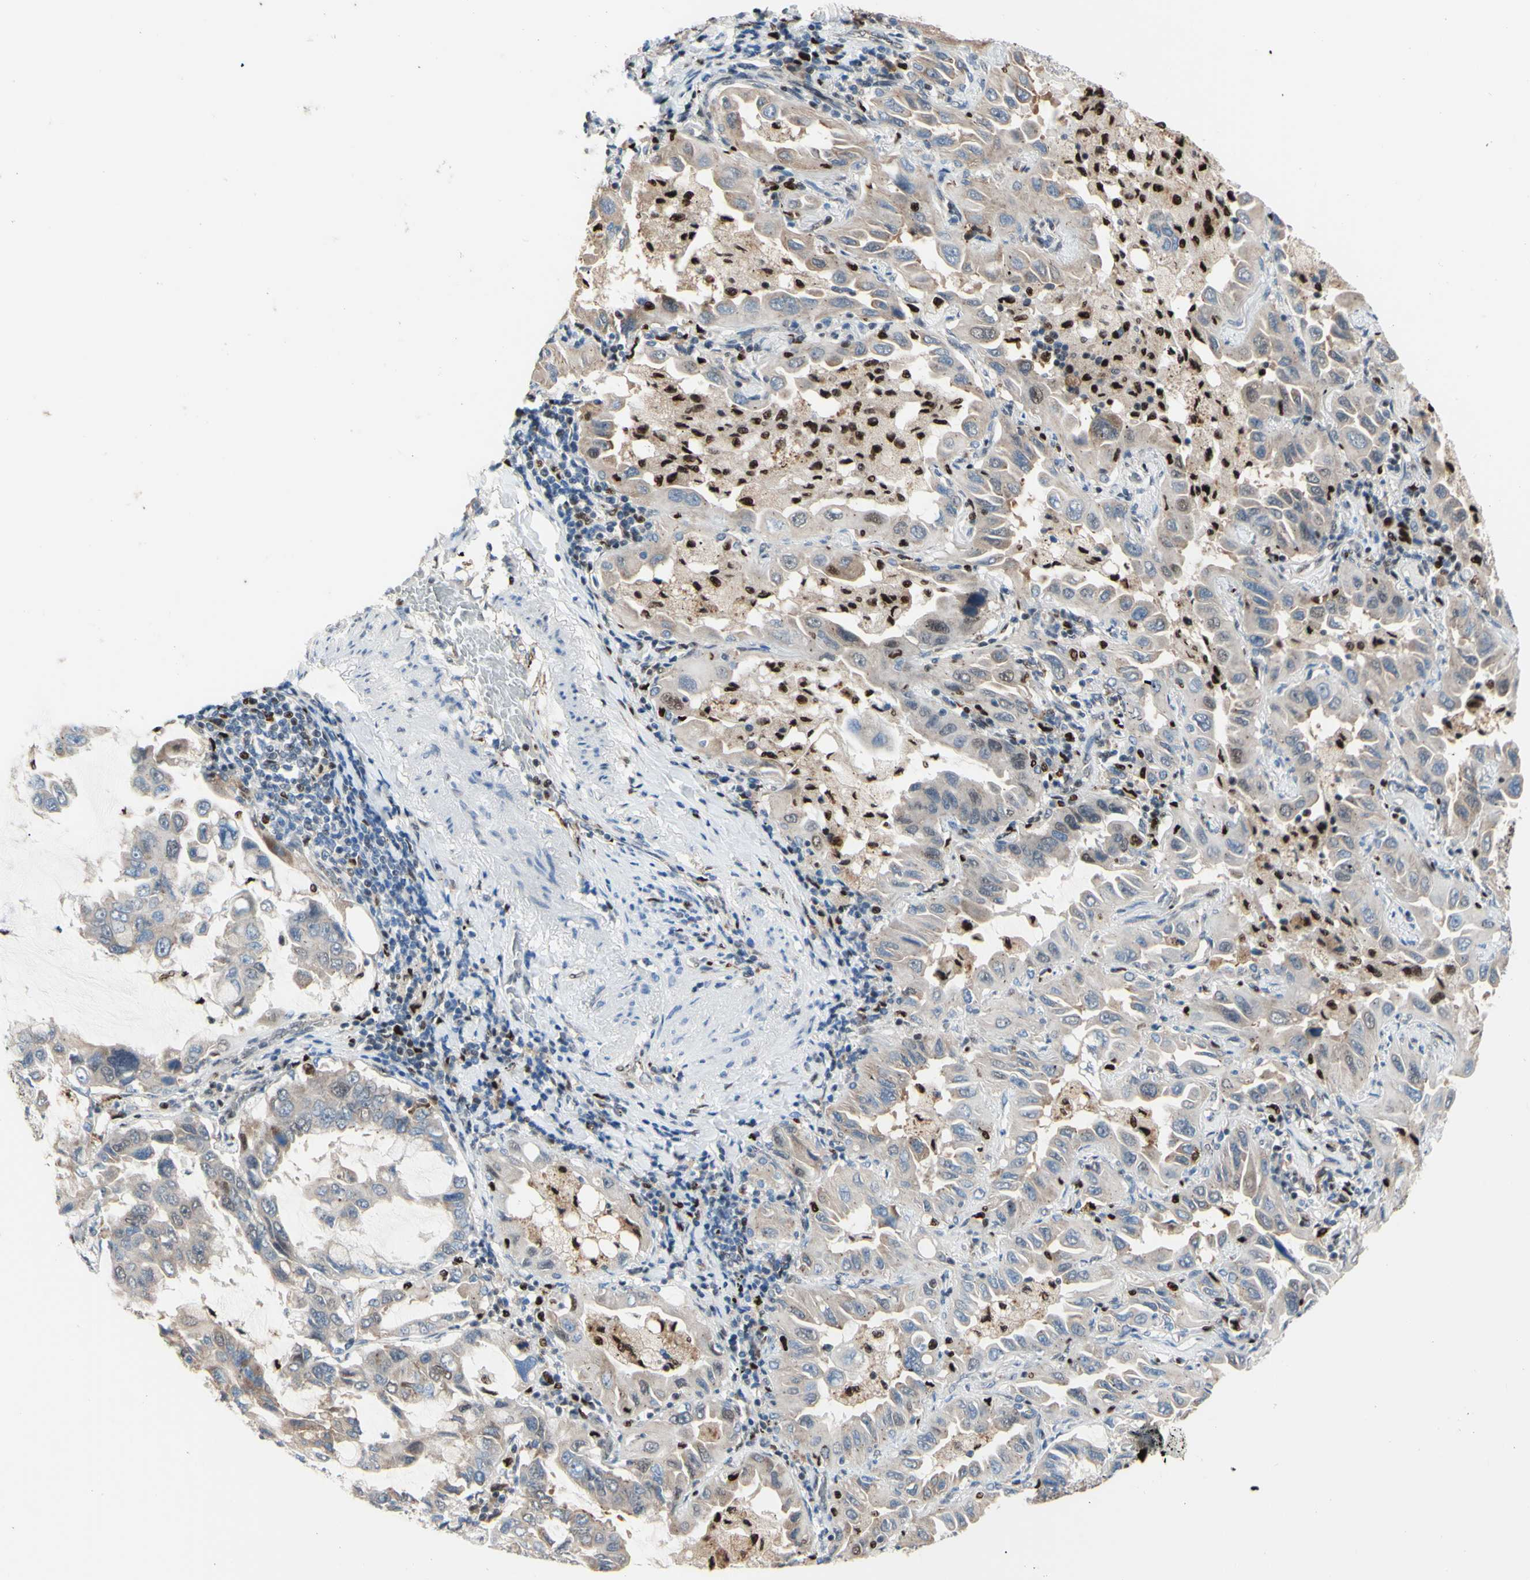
{"staining": {"intensity": "weak", "quantity": ">75%", "location": "cytoplasmic/membranous"}, "tissue": "lung cancer", "cell_type": "Tumor cells", "image_type": "cancer", "snomed": [{"axis": "morphology", "description": "Adenocarcinoma, NOS"}, {"axis": "topography", "description": "Lung"}], "caption": "Lung adenocarcinoma stained with a protein marker demonstrates weak staining in tumor cells.", "gene": "EED", "patient": {"sex": "male", "age": 64}}